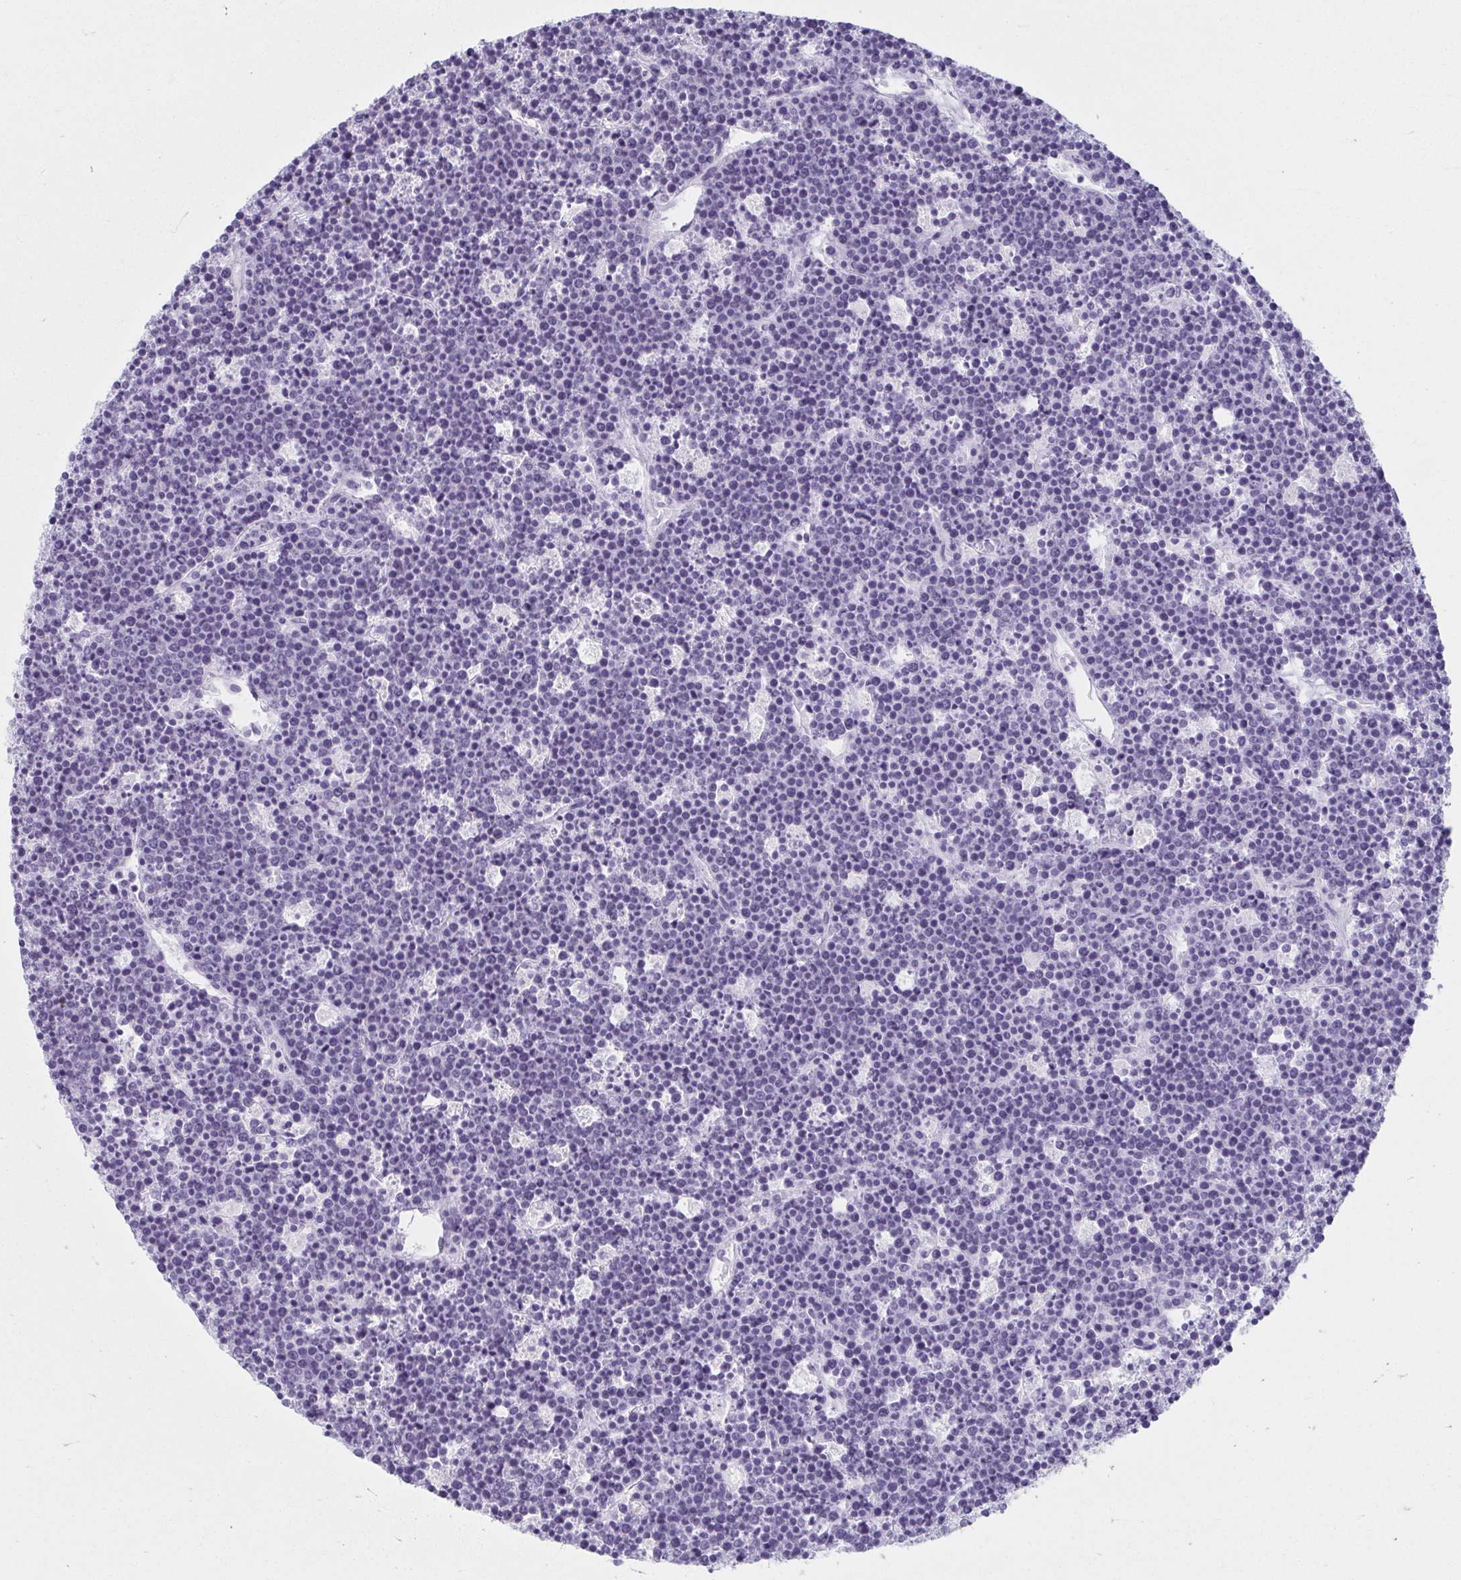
{"staining": {"intensity": "negative", "quantity": "none", "location": "none"}, "tissue": "lymphoma", "cell_type": "Tumor cells", "image_type": "cancer", "snomed": [{"axis": "morphology", "description": "Malignant lymphoma, non-Hodgkin's type, High grade"}, {"axis": "topography", "description": "Ovary"}], "caption": "Immunohistochemistry (IHC) histopathology image of high-grade malignant lymphoma, non-Hodgkin's type stained for a protein (brown), which exhibits no positivity in tumor cells.", "gene": "MOBP", "patient": {"sex": "female", "age": 56}}